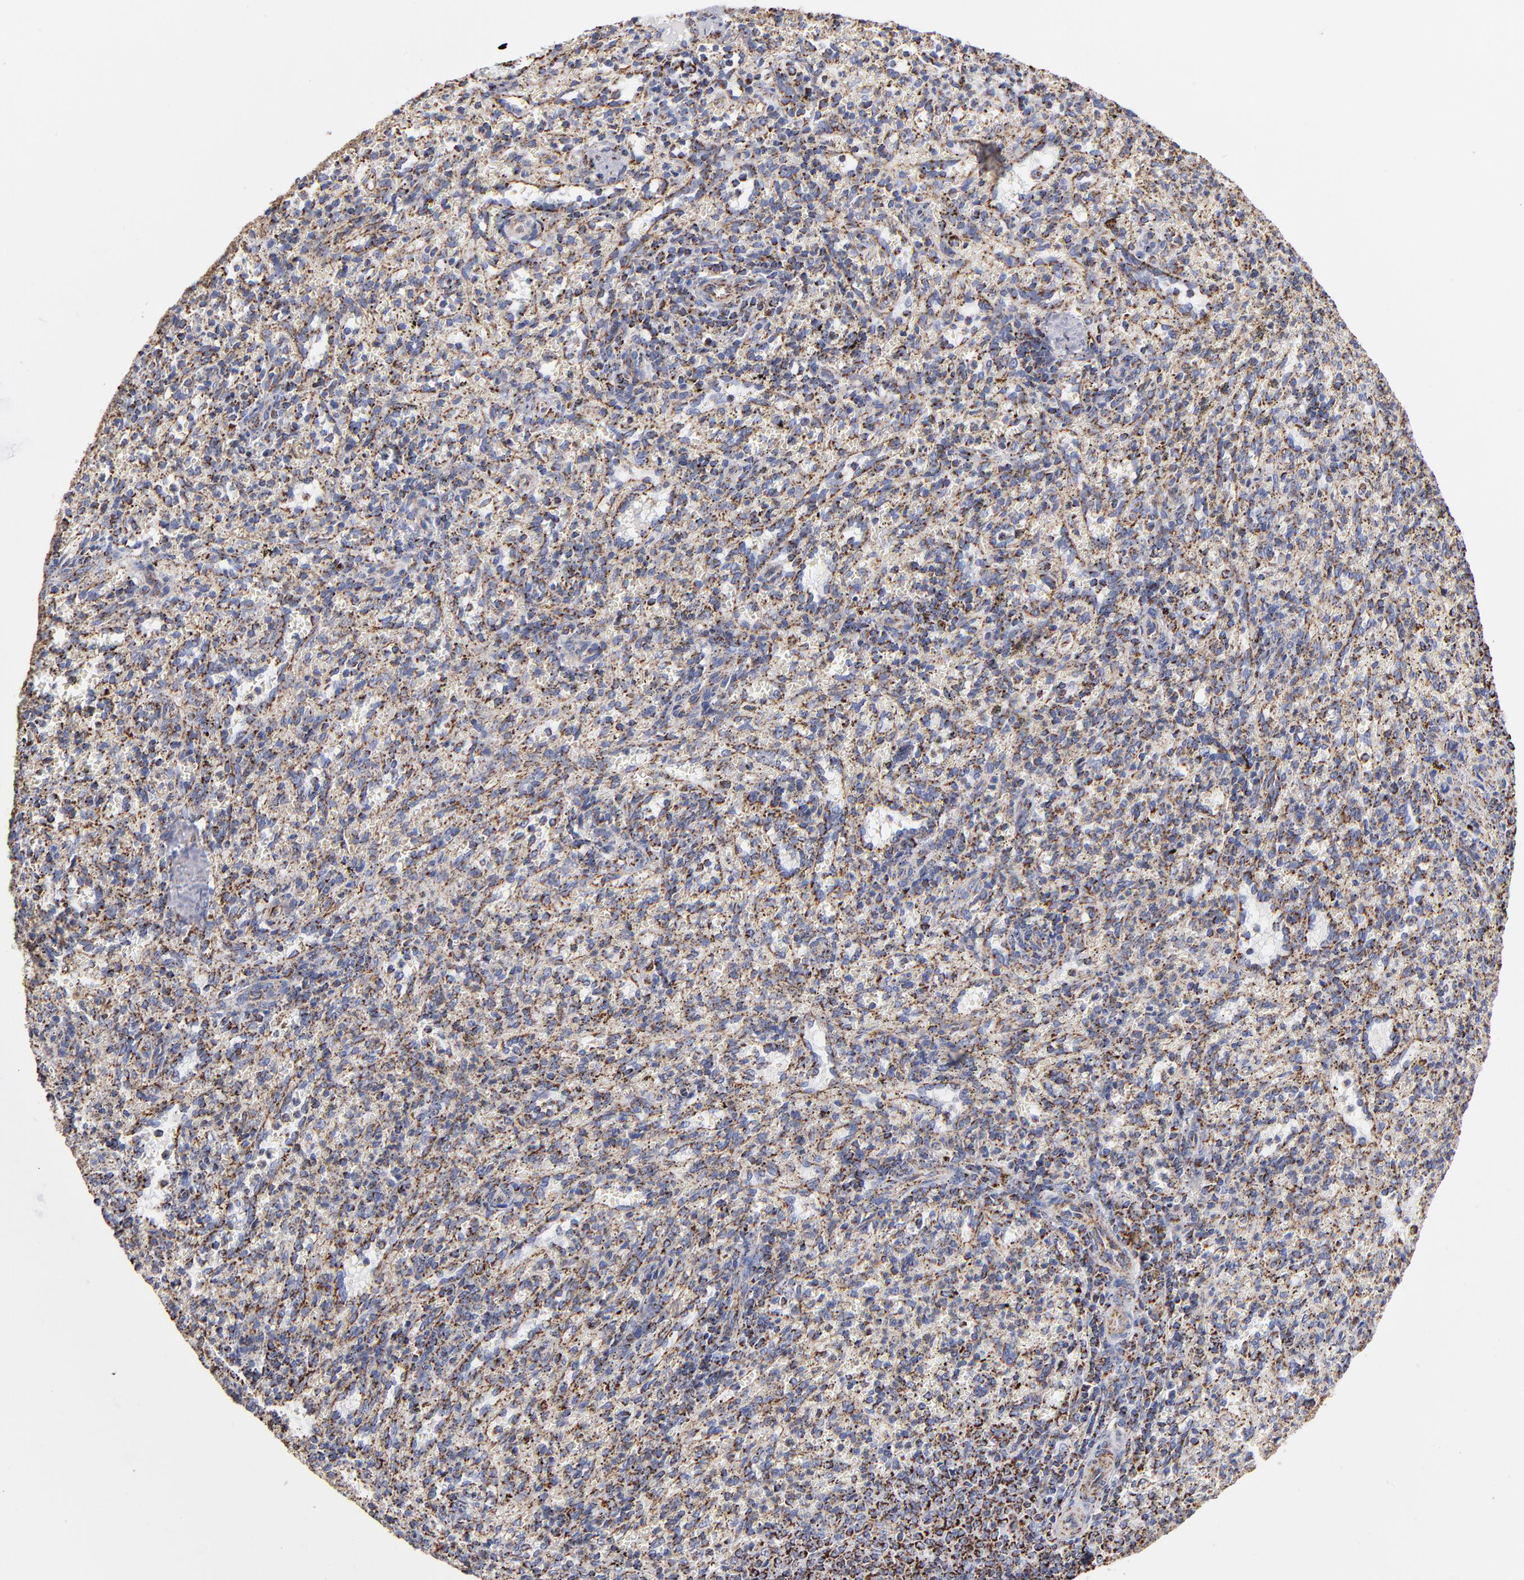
{"staining": {"intensity": "strong", "quantity": ">75%", "location": "cytoplasmic/membranous"}, "tissue": "spleen", "cell_type": "Cells in red pulp", "image_type": "normal", "snomed": [{"axis": "morphology", "description": "Normal tissue, NOS"}, {"axis": "topography", "description": "Spleen"}], "caption": "Human spleen stained with a brown dye demonstrates strong cytoplasmic/membranous positive staining in approximately >75% of cells in red pulp.", "gene": "PHB1", "patient": {"sex": "female", "age": 10}}